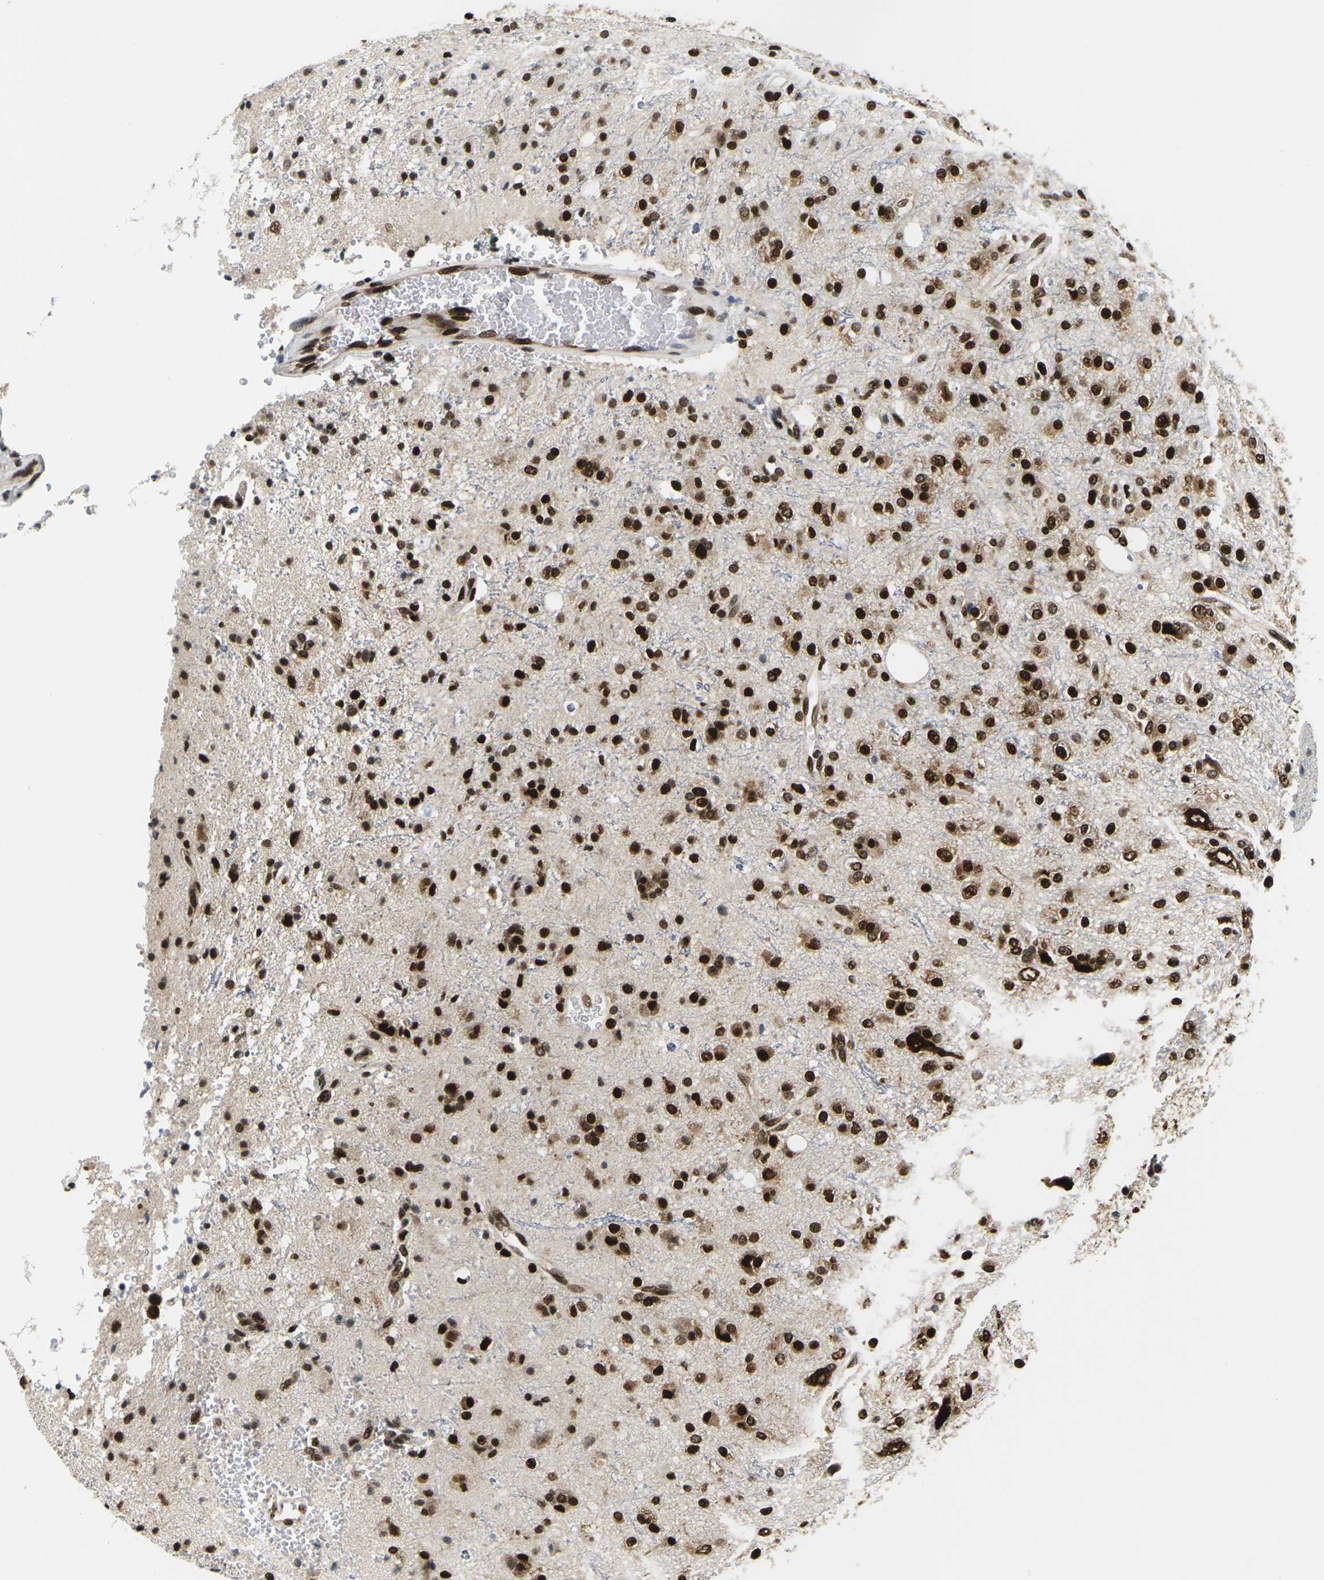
{"staining": {"intensity": "strong", "quantity": ">75%", "location": "nuclear"}, "tissue": "glioma", "cell_type": "Tumor cells", "image_type": "cancer", "snomed": [{"axis": "morphology", "description": "Glioma, malignant, High grade"}, {"axis": "topography", "description": "Brain"}], "caption": "Brown immunohistochemical staining in malignant glioma (high-grade) exhibits strong nuclear staining in about >75% of tumor cells.", "gene": "CELF1", "patient": {"sex": "male", "age": 47}}